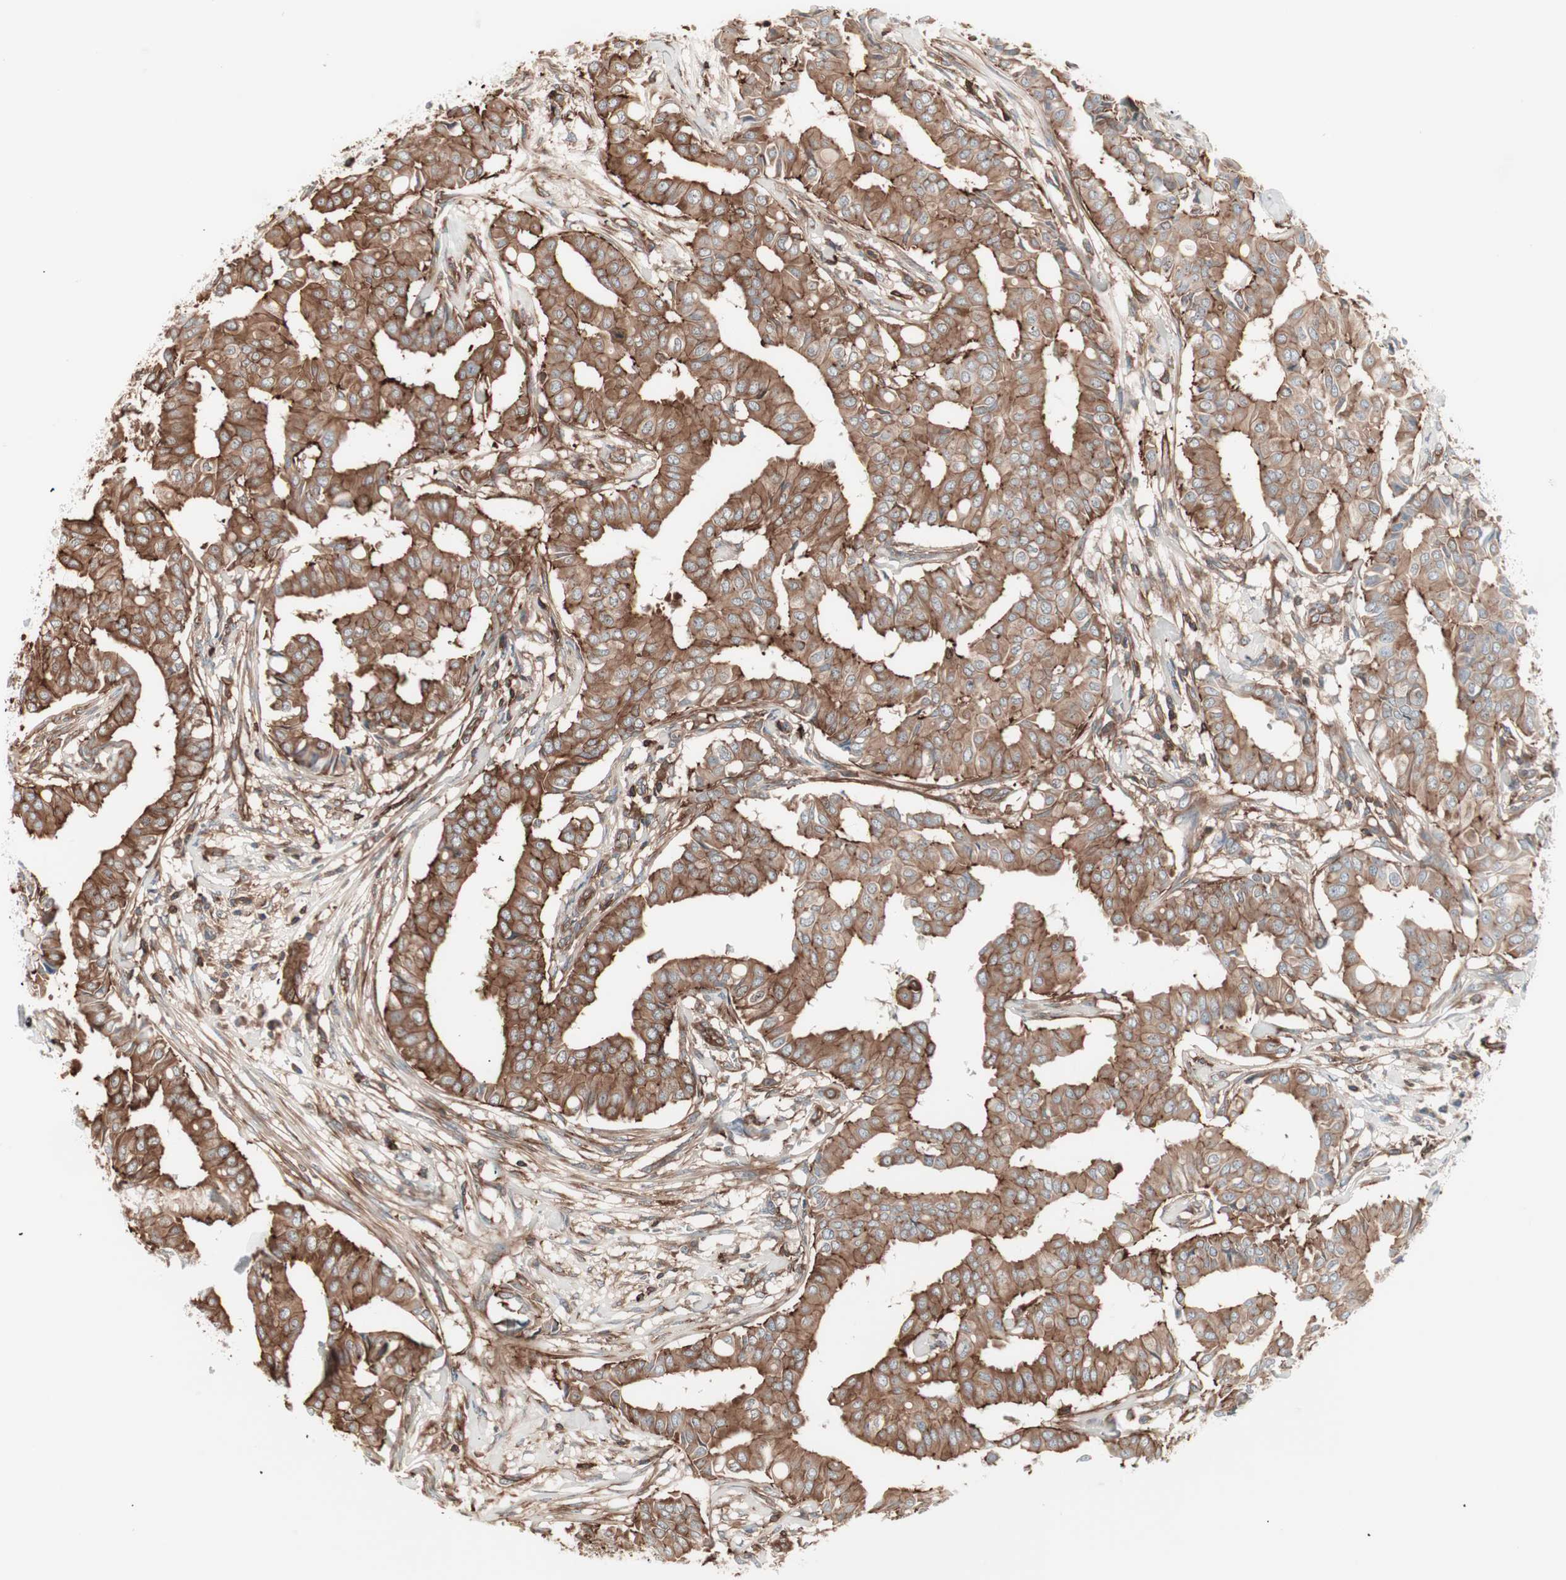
{"staining": {"intensity": "strong", "quantity": ">75%", "location": "cytoplasmic/membranous"}, "tissue": "head and neck cancer", "cell_type": "Tumor cells", "image_type": "cancer", "snomed": [{"axis": "morphology", "description": "Adenocarcinoma, NOS"}, {"axis": "topography", "description": "Salivary gland"}, {"axis": "topography", "description": "Head-Neck"}], "caption": "Immunohistochemistry photomicrograph of human head and neck cancer stained for a protein (brown), which reveals high levels of strong cytoplasmic/membranous expression in about >75% of tumor cells.", "gene": "TCP11L1", "patient": {"sex": "female", "age": 59}}